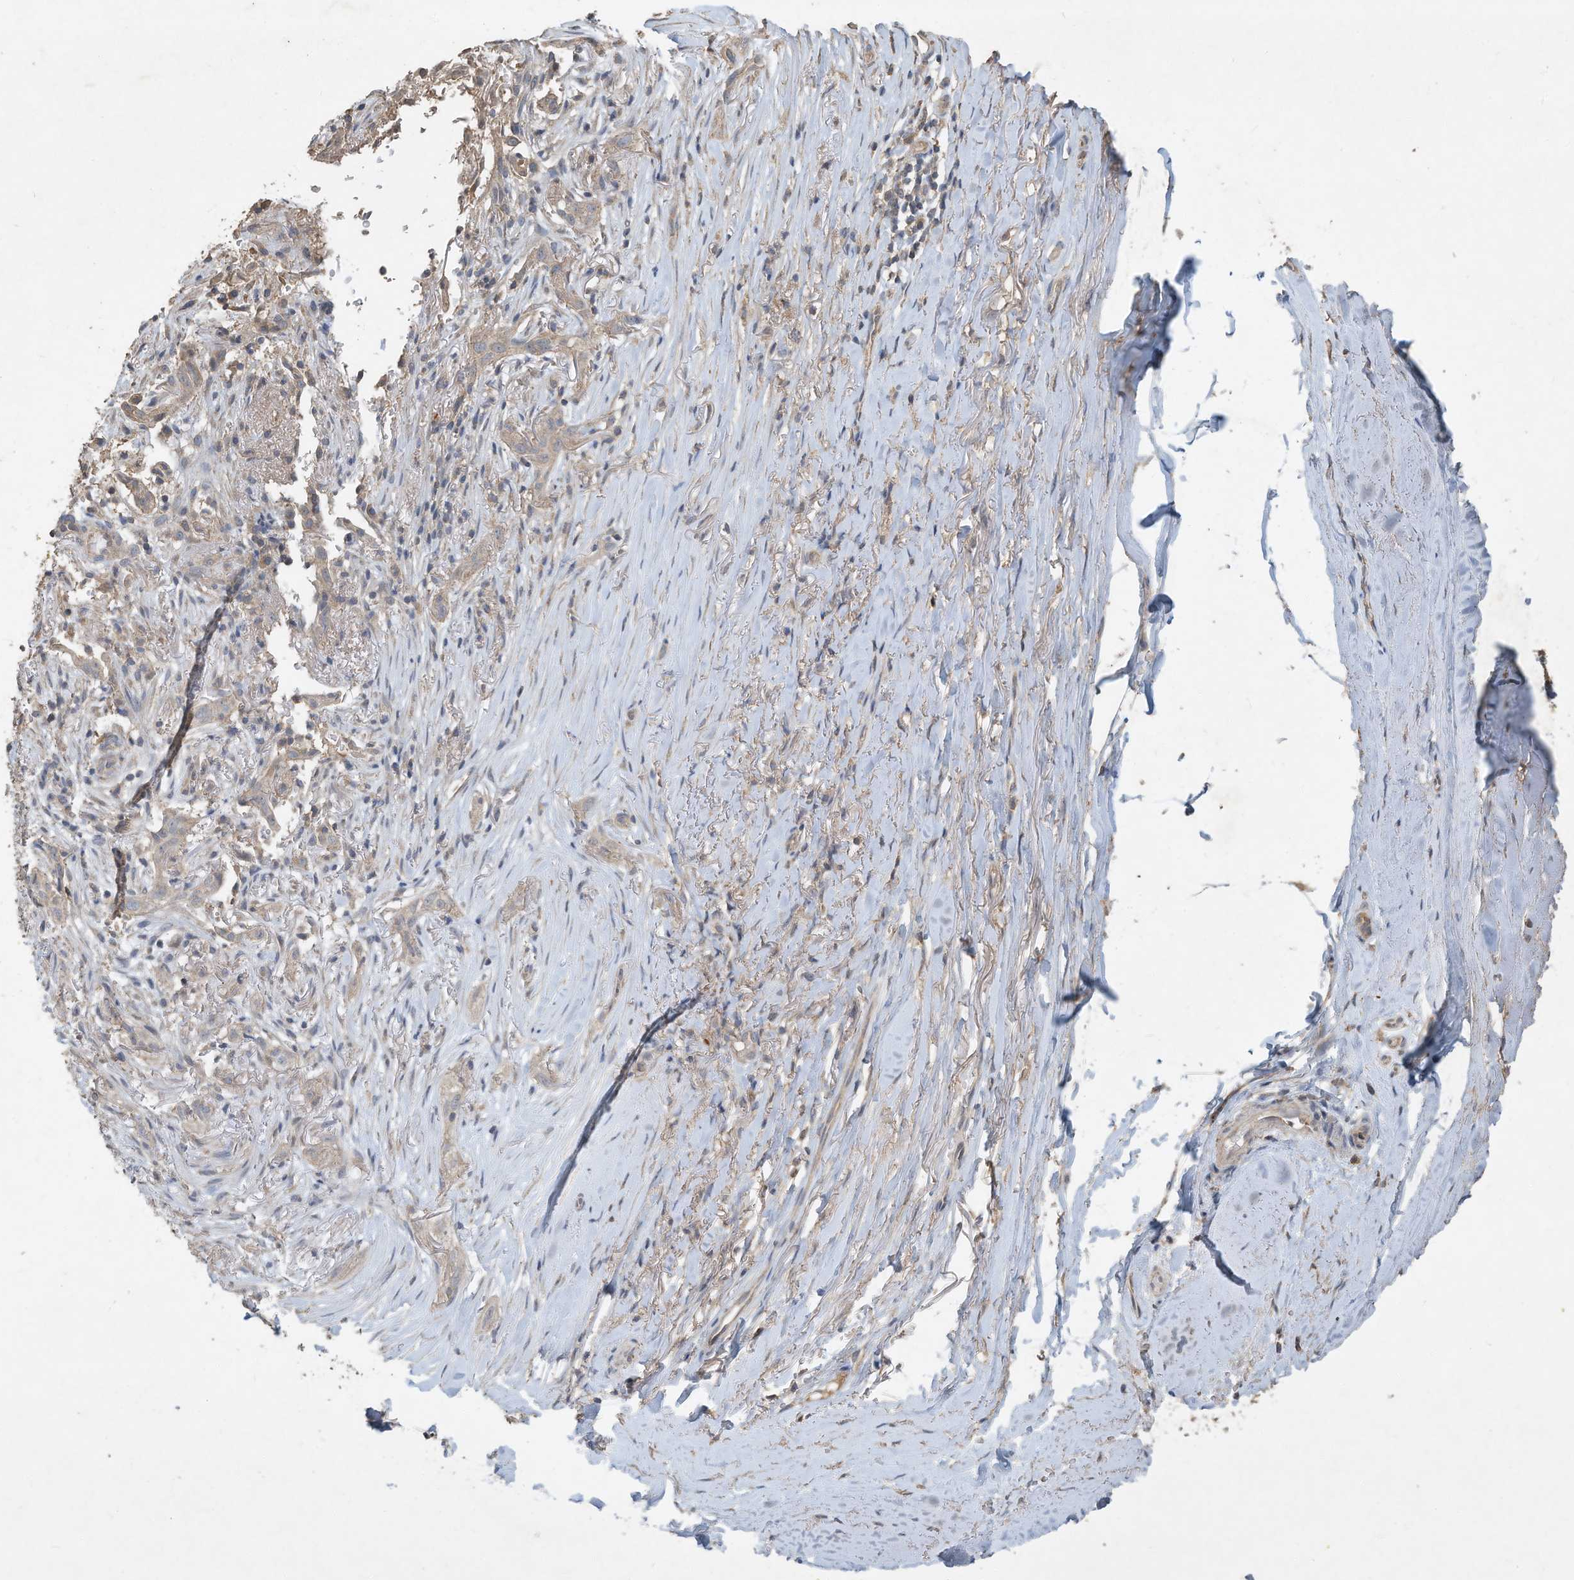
{"staining": {"intensity": "weak", "quantity": ">75%", "location": "cytoplasmic/membranous"}, "tissue": "adipose tissue", "cell_type": "Adipocytes", "image_type": "normal", "snomed": [{"axis": "morphology", "description": "Normal tissue, NOS"}, {"axis": "morphology", "description": "Basal cell carcinoma"}, {"axis": "topography", "description": "Skin"}], "caption": "A high-resolution image shows immunohistochemistry (IHC) staining of normal adipose tissue, which reveals weak cytoplasmic/membranous positivity in approximately >75% of adipocytes. (IHC, brightfield microscopy, high magnification).", "gene": "CAPN13", "patient": {"sex": "female", "age": 89}}